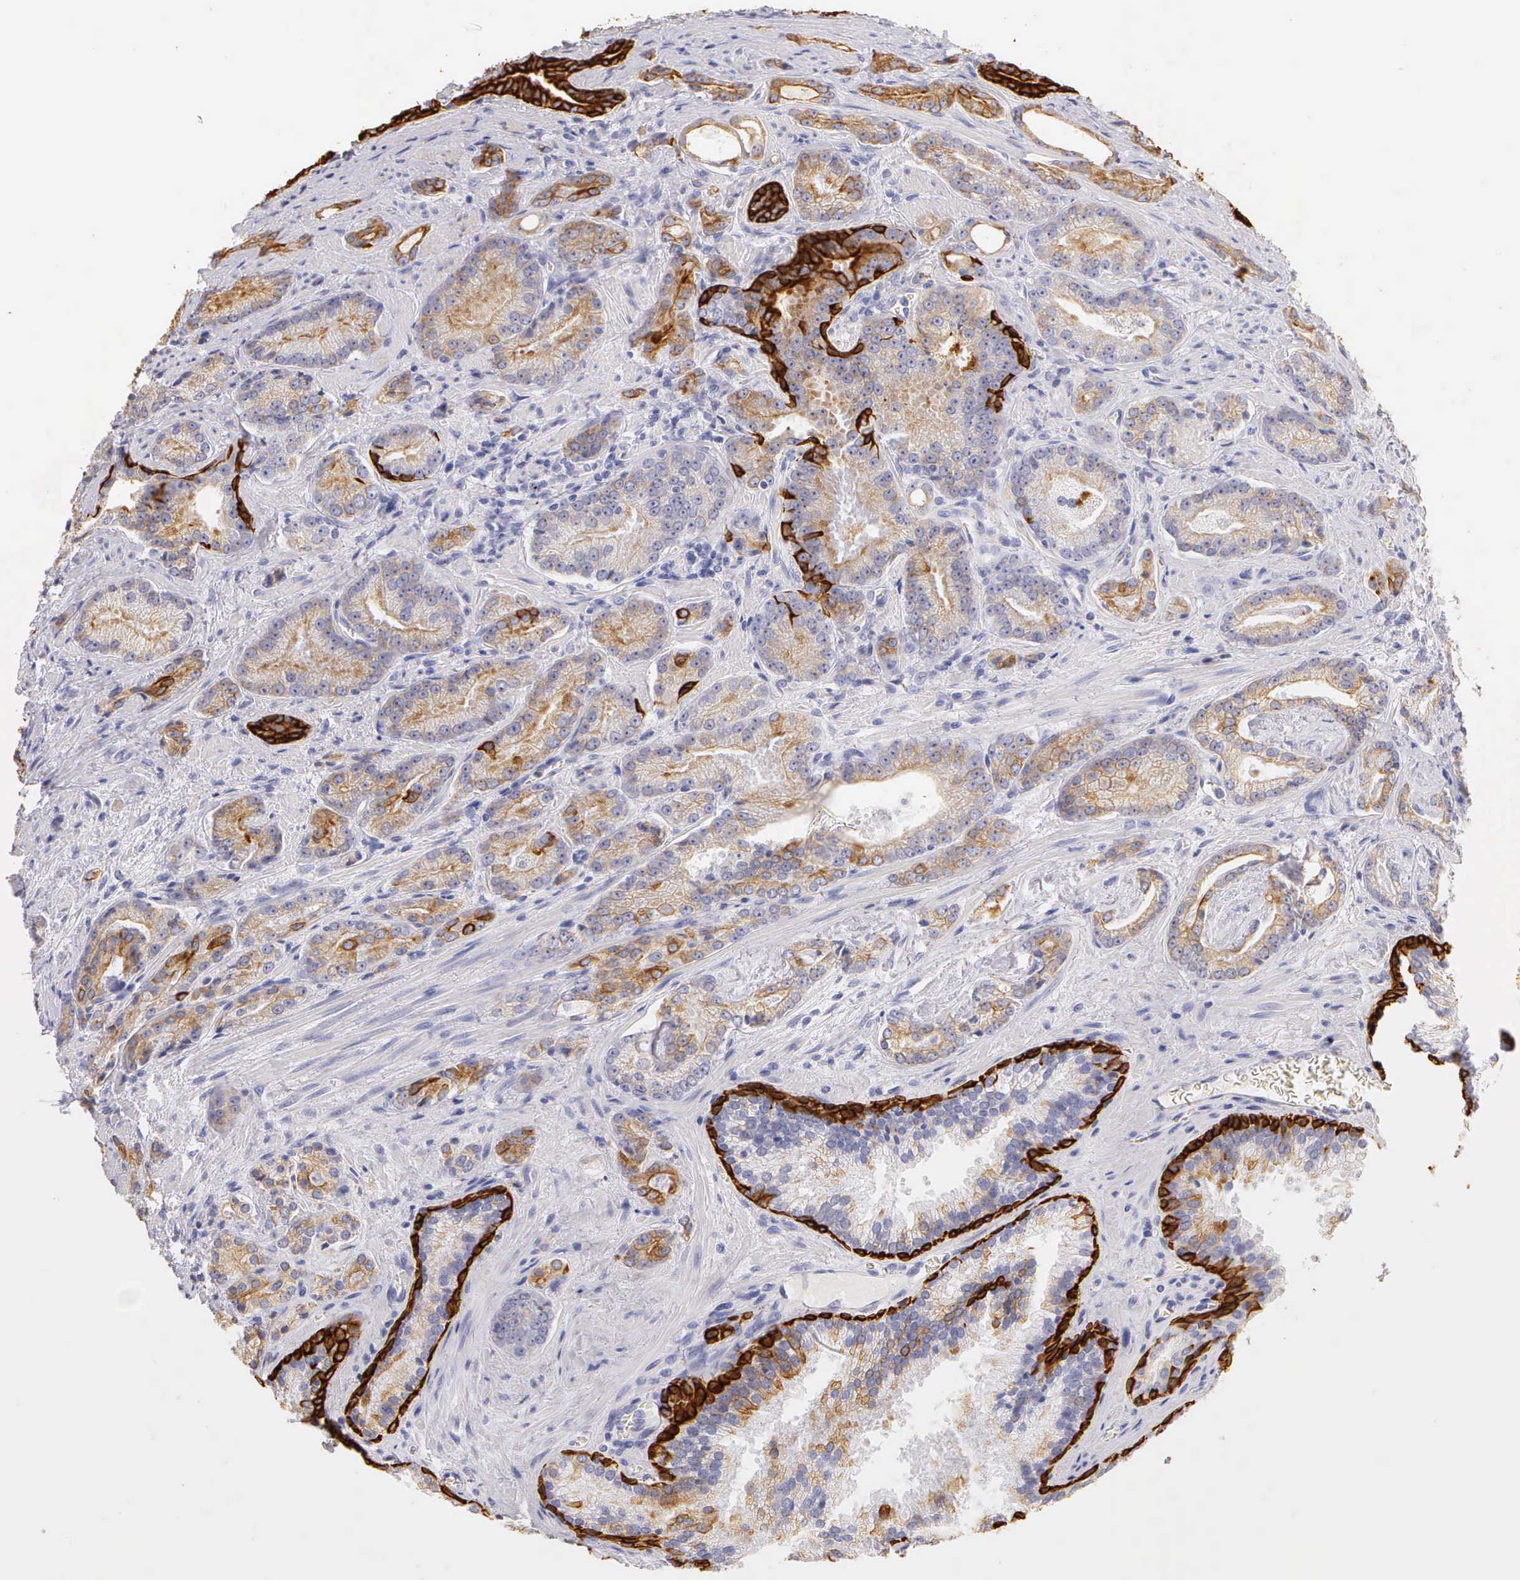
{"staining": {"intensity": "strong", "quantity": "25%-75%", "location": "cytoplasmic/membranous"}, "tissue": "prostate cancer", "cell_type": "Tumor cells", "image_type": "cancer", "snomed": [{"axis": "morphology", "description": "Adenocarcinoma, Medium grade"}, {"axis": "topography", "description": "Prostate"}], "caption": "Strong cytoplasmic/membranous staining is present in approximately 25%-75% of tumor cells in prostate medium-grade adenocarcinoma. (IHC, brightfield microscopy, high magnification).", "gene": "KRT17", "patient": {"sex": "male", "age": 68}}